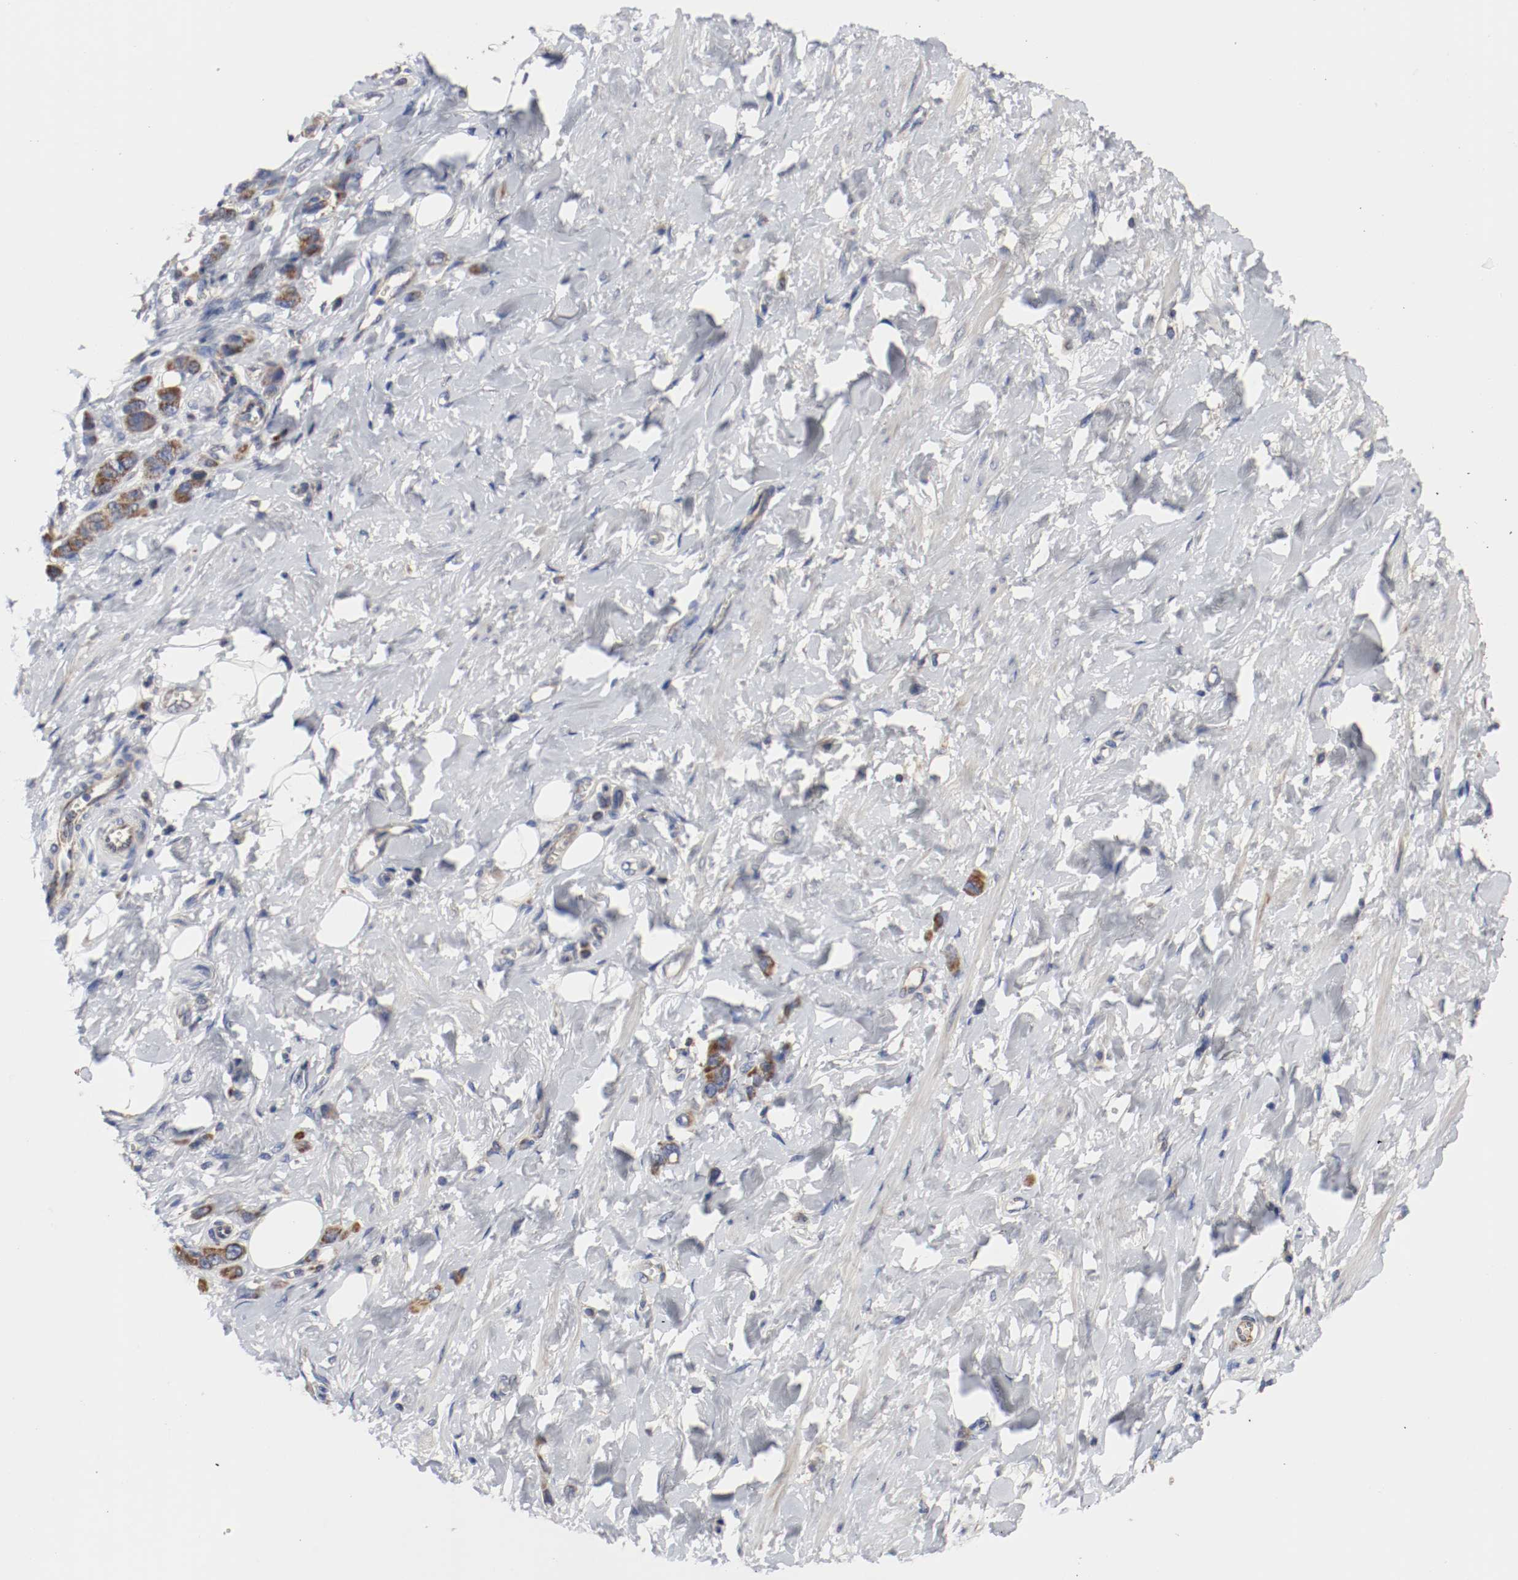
{"staining": {"intensity": "moderate", "quantity": ">75%", "location": "cytoplasmic/membranous"}, "tissue": "stomach cancer", "cell_type": "Tumor cells", "image_type": "cancer", "snomed": [{"axis": "morphology", "description": "Adenocarcinoma, NOS"}, {"axis": "topography", "description": "Stomach"}], "caption": "The image demonstrates staining of stomach cancer, revealing moderate cytoplasmic/membranous protein positivity (brown color) within tumor cells.", "gene": "AFG3L2", "patient": {"sex": "male", "age": 82}}